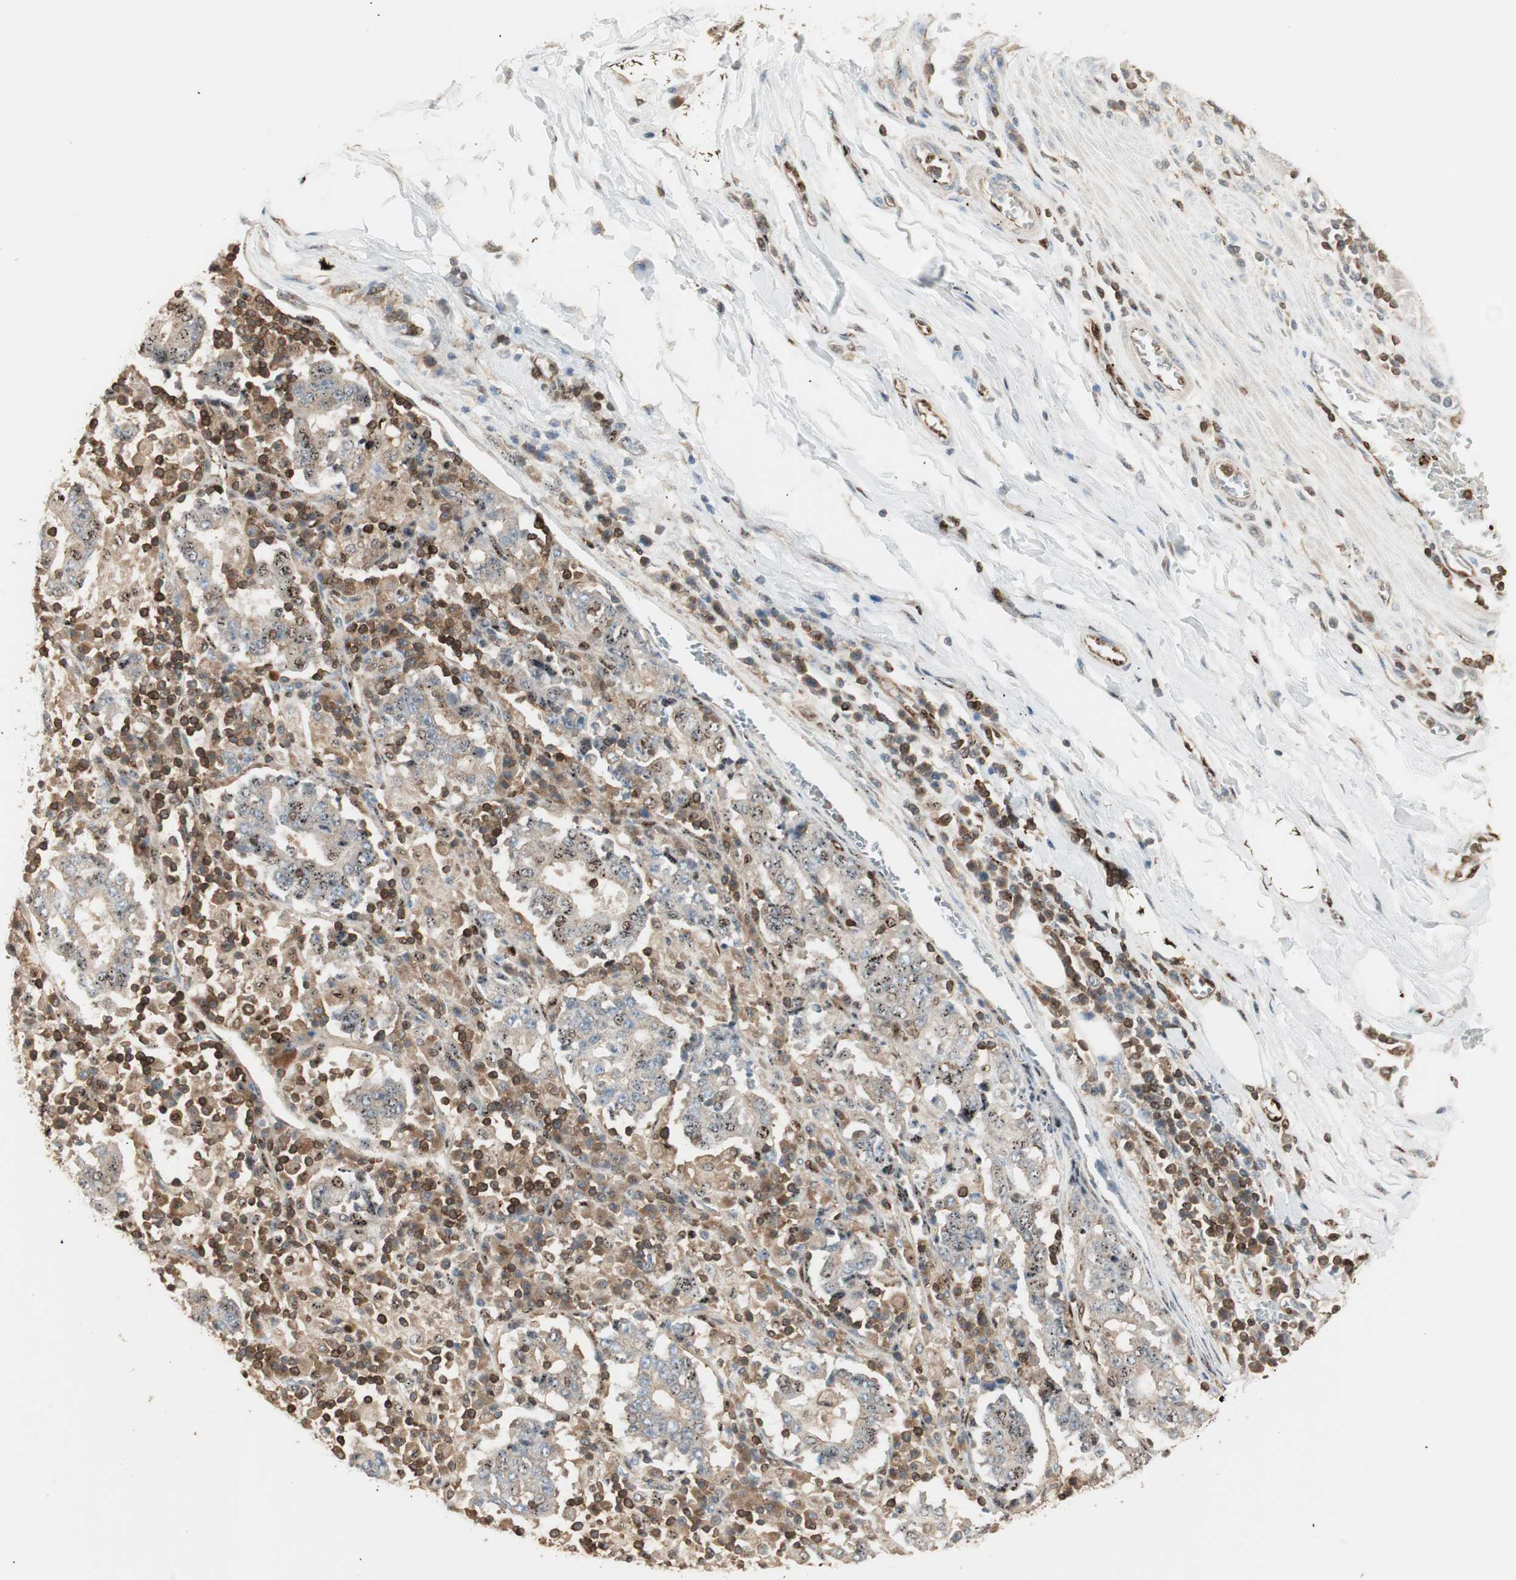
{"staining": {"intensity": "negative", "quantity": "none", "location": "none"}, "tissue": "stomach cancer", "cell_type": "Tumor cells", "image_type": "cancer", "snomed": [{"axis": "morphology", "description": "Normal tissue, NOS"}, {"axis": "morphology", "description": "Adenocarcinoma, NOS"}, {"axis": "topography", "description": "Stomach, upper"}, {"axis": "topography", "description": "Stomach"}], "caption": "An immunohistochemistry histopathology image of adenocarcinoma (stomach) is shown. There is no staining in tumor cells of adenocarcinoma (stomach).", "gene": "CRLF3", "patient": {"sex": "male", "age": 59}}